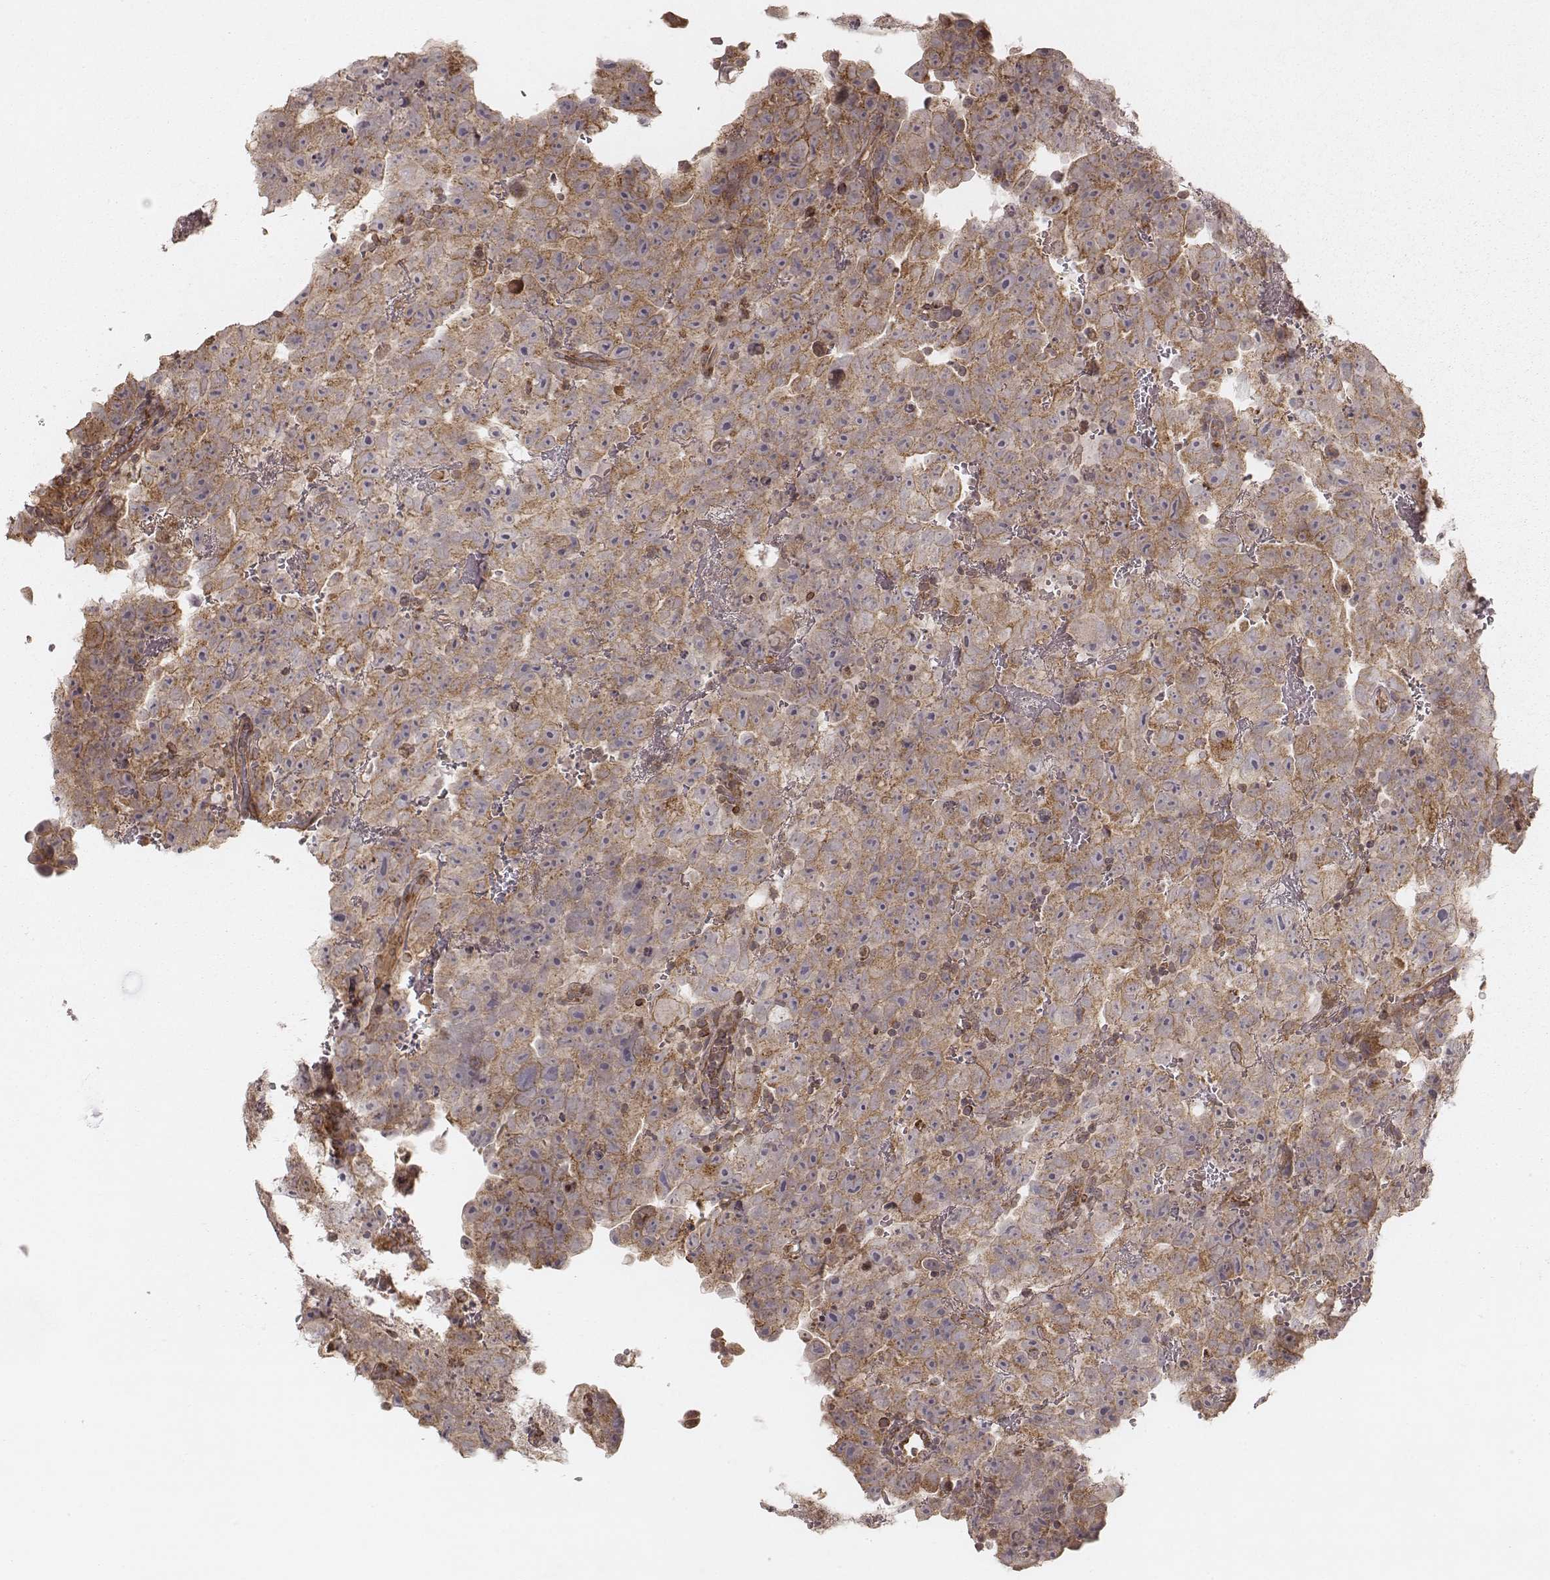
{"staining": {"intensity": "moderate", "quantity": ">75%", "location": "cytoplasmic/membranous"}, "tissue": "testis cancer", "cell_type": "Tumor cells", "image_type": "cancer", "snomed": [{"axis": "morphology", "description": "Normal tissue, NOS"}, {"axis": "morphology", "description": "Carcinoma, Embryonal, NOS"}, {"axis": "topography", "description": "Testis"}, {"axis": "topography", "description": "Epididymis"}], "caption": "A medium amount of moderate cytoplasmic/membranous positivity is appreciated in about >75% of tumor cells in testis embryonal carcinoma tissue.", "gene": "MYO19", "patient": {"sex": "male", "age": 24}}